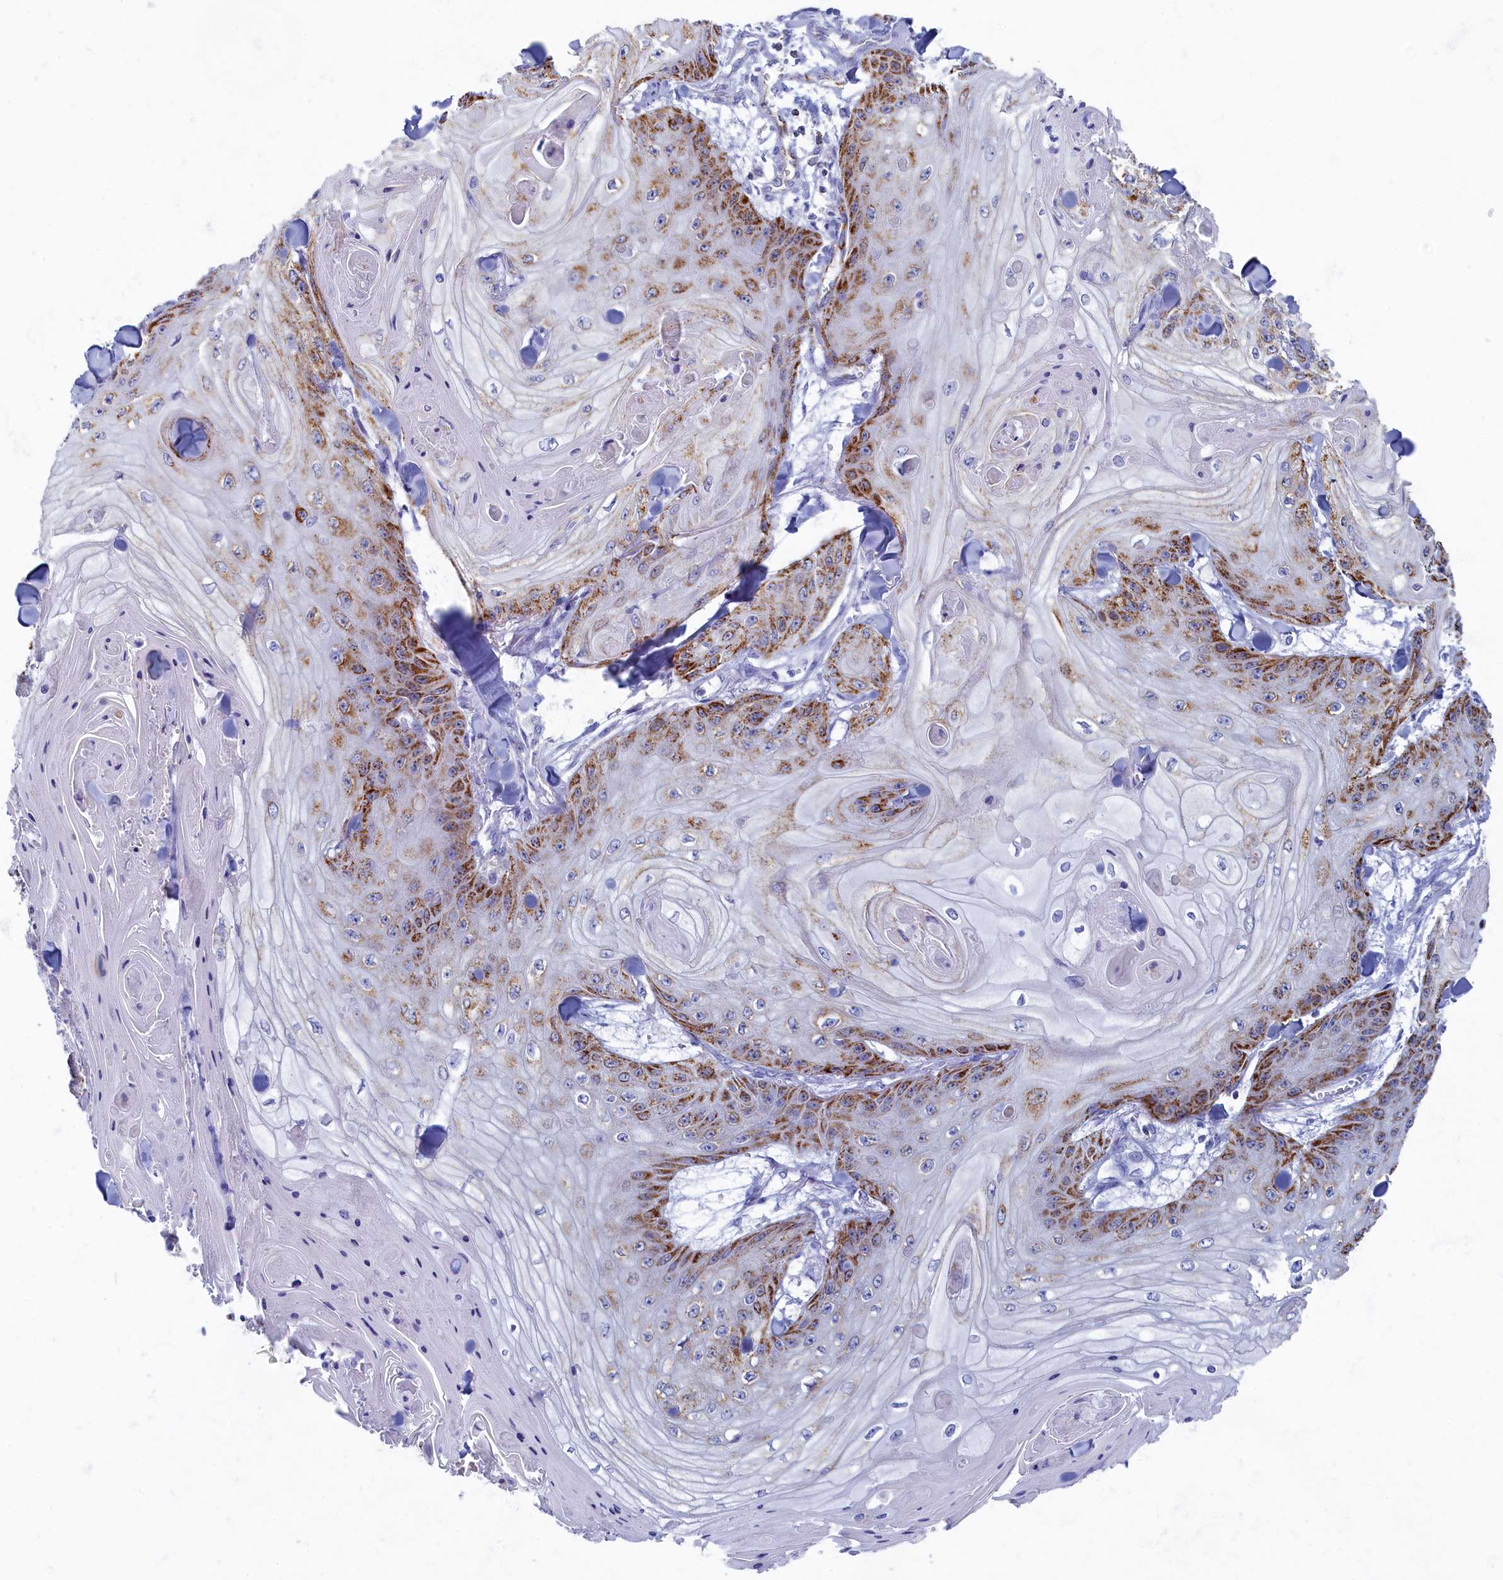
{"staining": {"intensity": "strong", "quantity": "<25%", "location": "cytoplasmic/membranous"}, "tissue": "skin cancer", "cell_type": "Tumor cells", "image_type": "cancer", "snomed": [{"axis": "morphology", "description": "Squamous cell carcinoma, NOS"}, {"axis": "topography", "description": "Skin"}], "caption": "Strong cytoplasmic/membranous expression is present in about <25% of tumor cells in skin cancer. (DAB IHC, brown staining for protein, blue staining for nuclei).", "gene": "OCIAD2", "patient": {"sex": "male", "age": 74}}